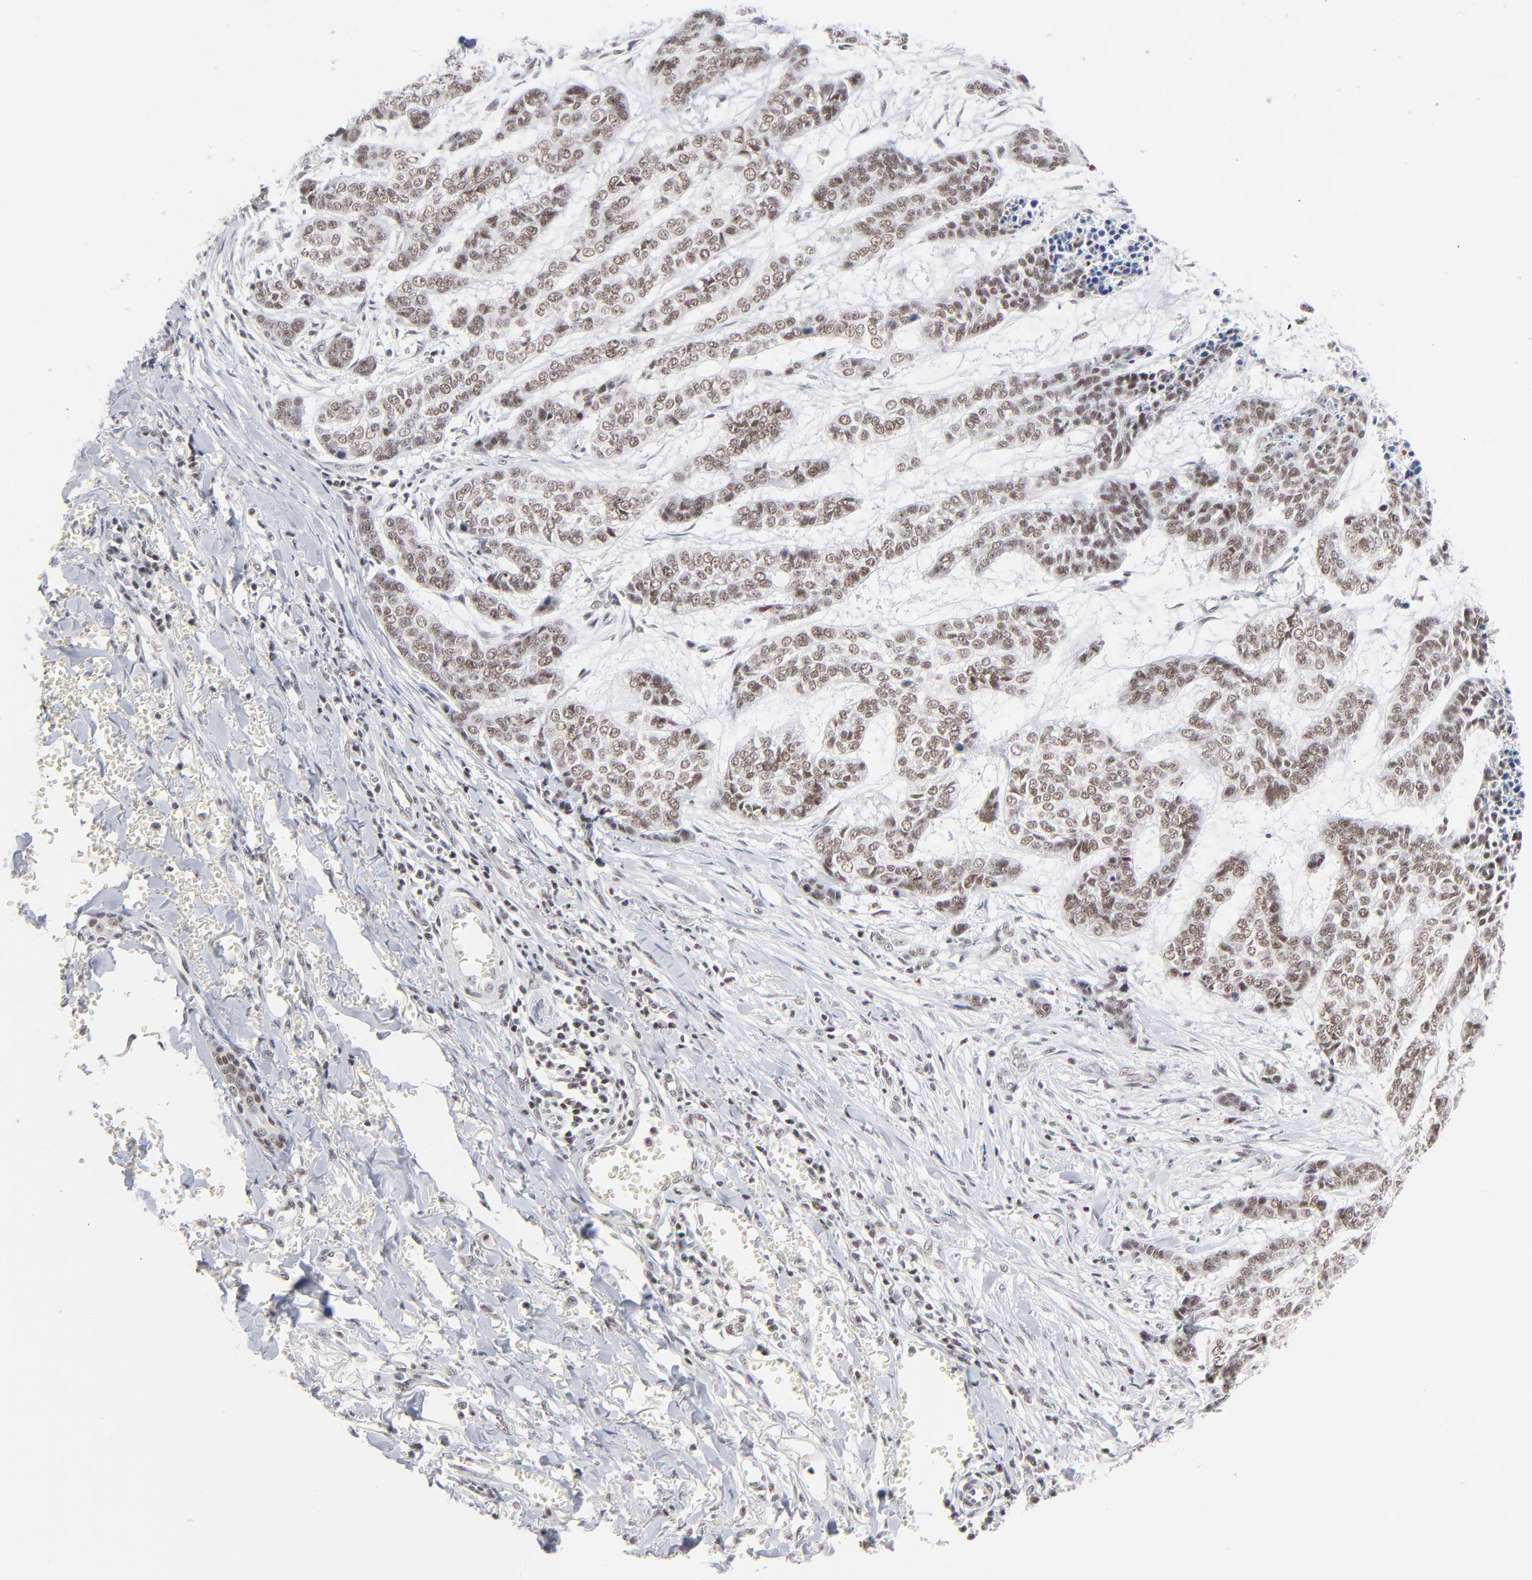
{"staining": {"intensity": "weak", "quantity": ">75%", "location": "nuclear"}, "tissue": "skin cancer", "cell_type": "Tumor cells", "image_type": "cancer", "snomed": [{"axis": "morphology", "description": "Basal cell carcinoma"}, {"axis": "topography", "description": "Skin"}], "caption": "Protein positivity by immunohistochemistry (IHC) displays weak nuclear positivity in approximately >75% of tumor cells in skin cancer.", "gene": "ZNF143", "patient": {"sex": "female", "age": 64}}